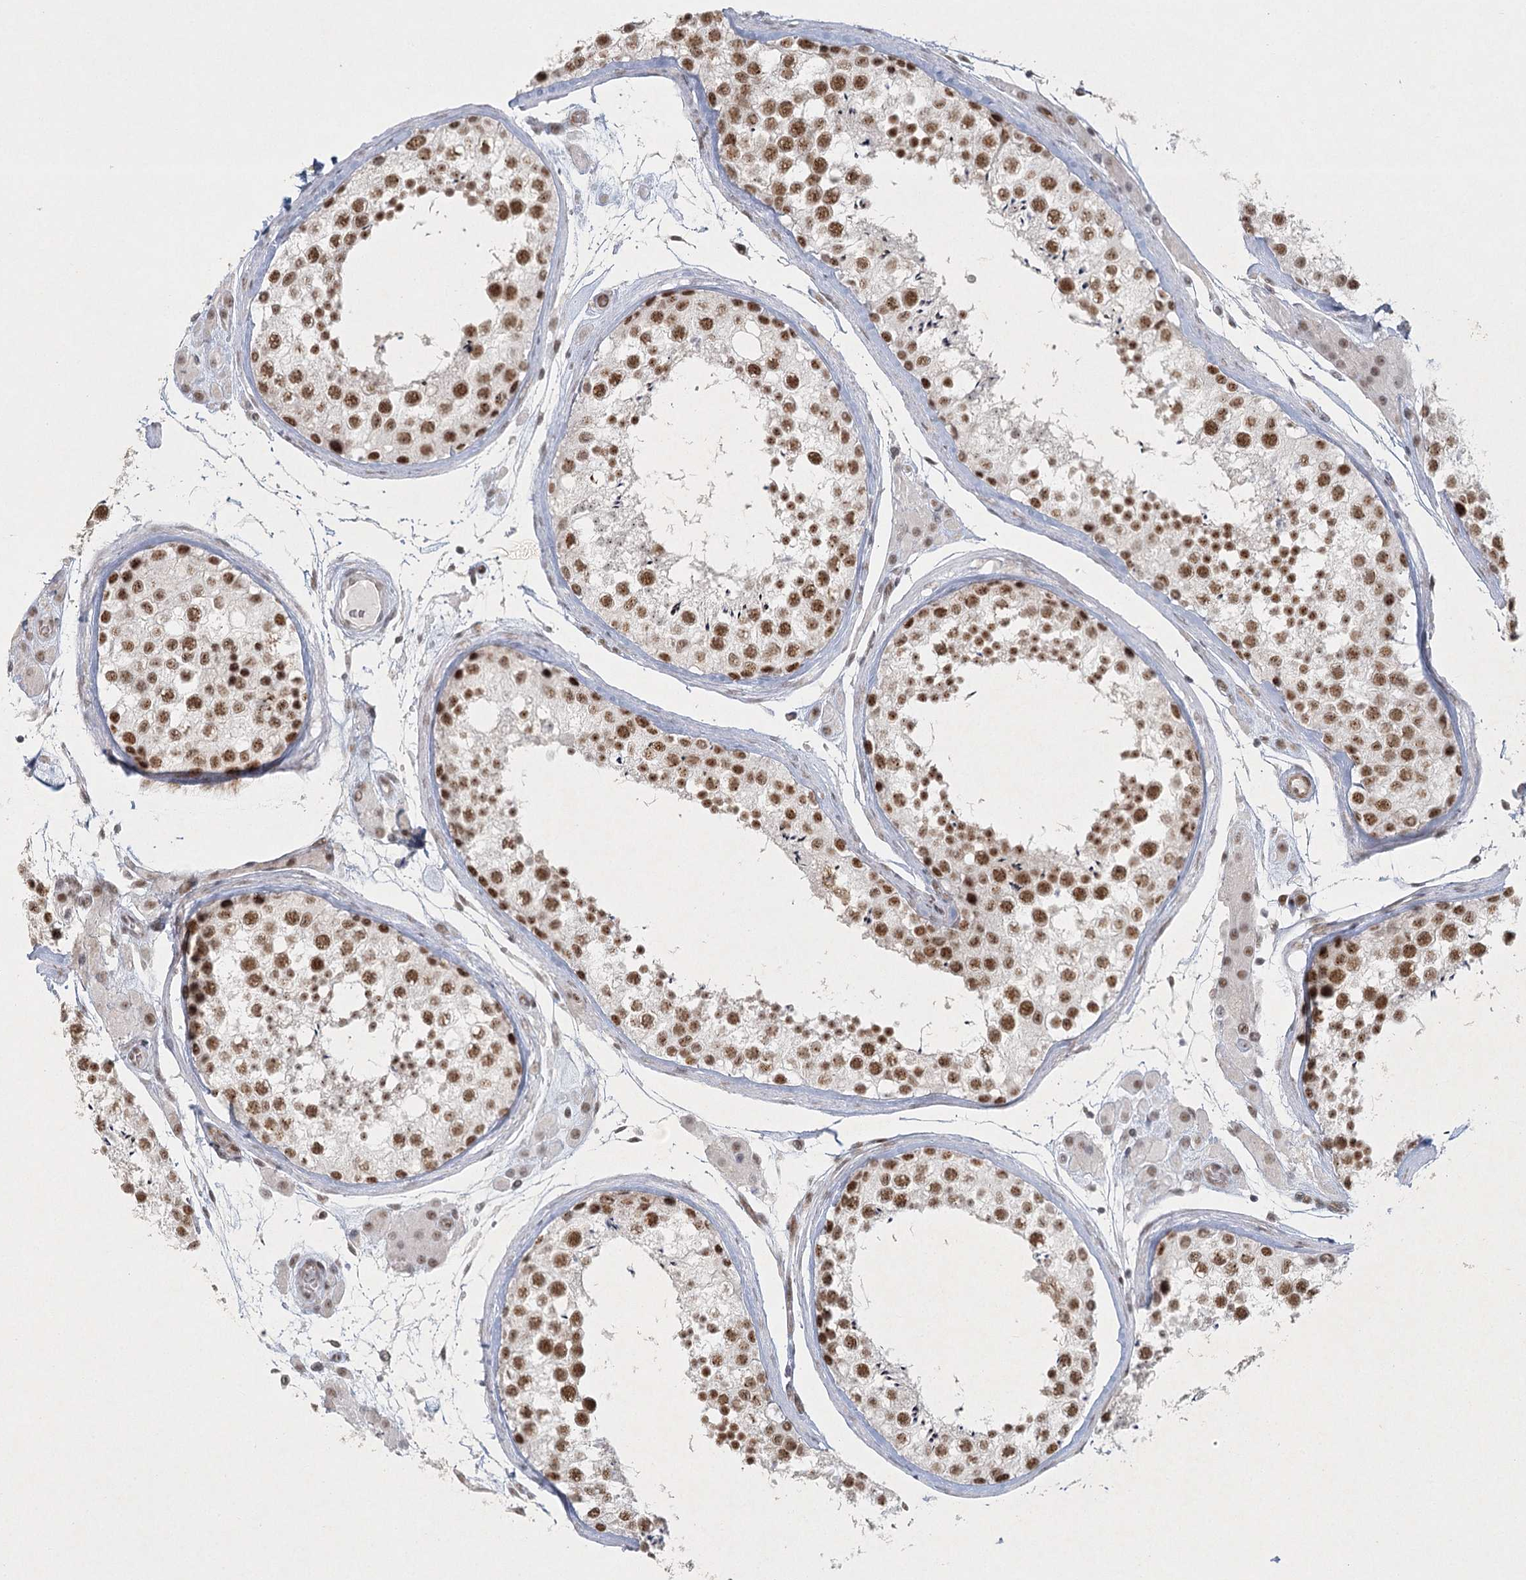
{"staining": {"intensity": "strong", "quantity": ">75%", "location": "nuclear"}, "tissue": "testis", "cell_type": "Cells in seminiferous ducts", "image_type": "normal", "snomed": [{"axis": "morphology", "description": "Normal tissue, NOS"}, {"axis": "topography", "description": "Testis"}], "caption": "Protein staining of normal testis displays strong nuclear positivity in about >75% of cells in seminiferous ducts.", "gene": "U2SURP", "patient": {"sex": "male", "age": 46}}